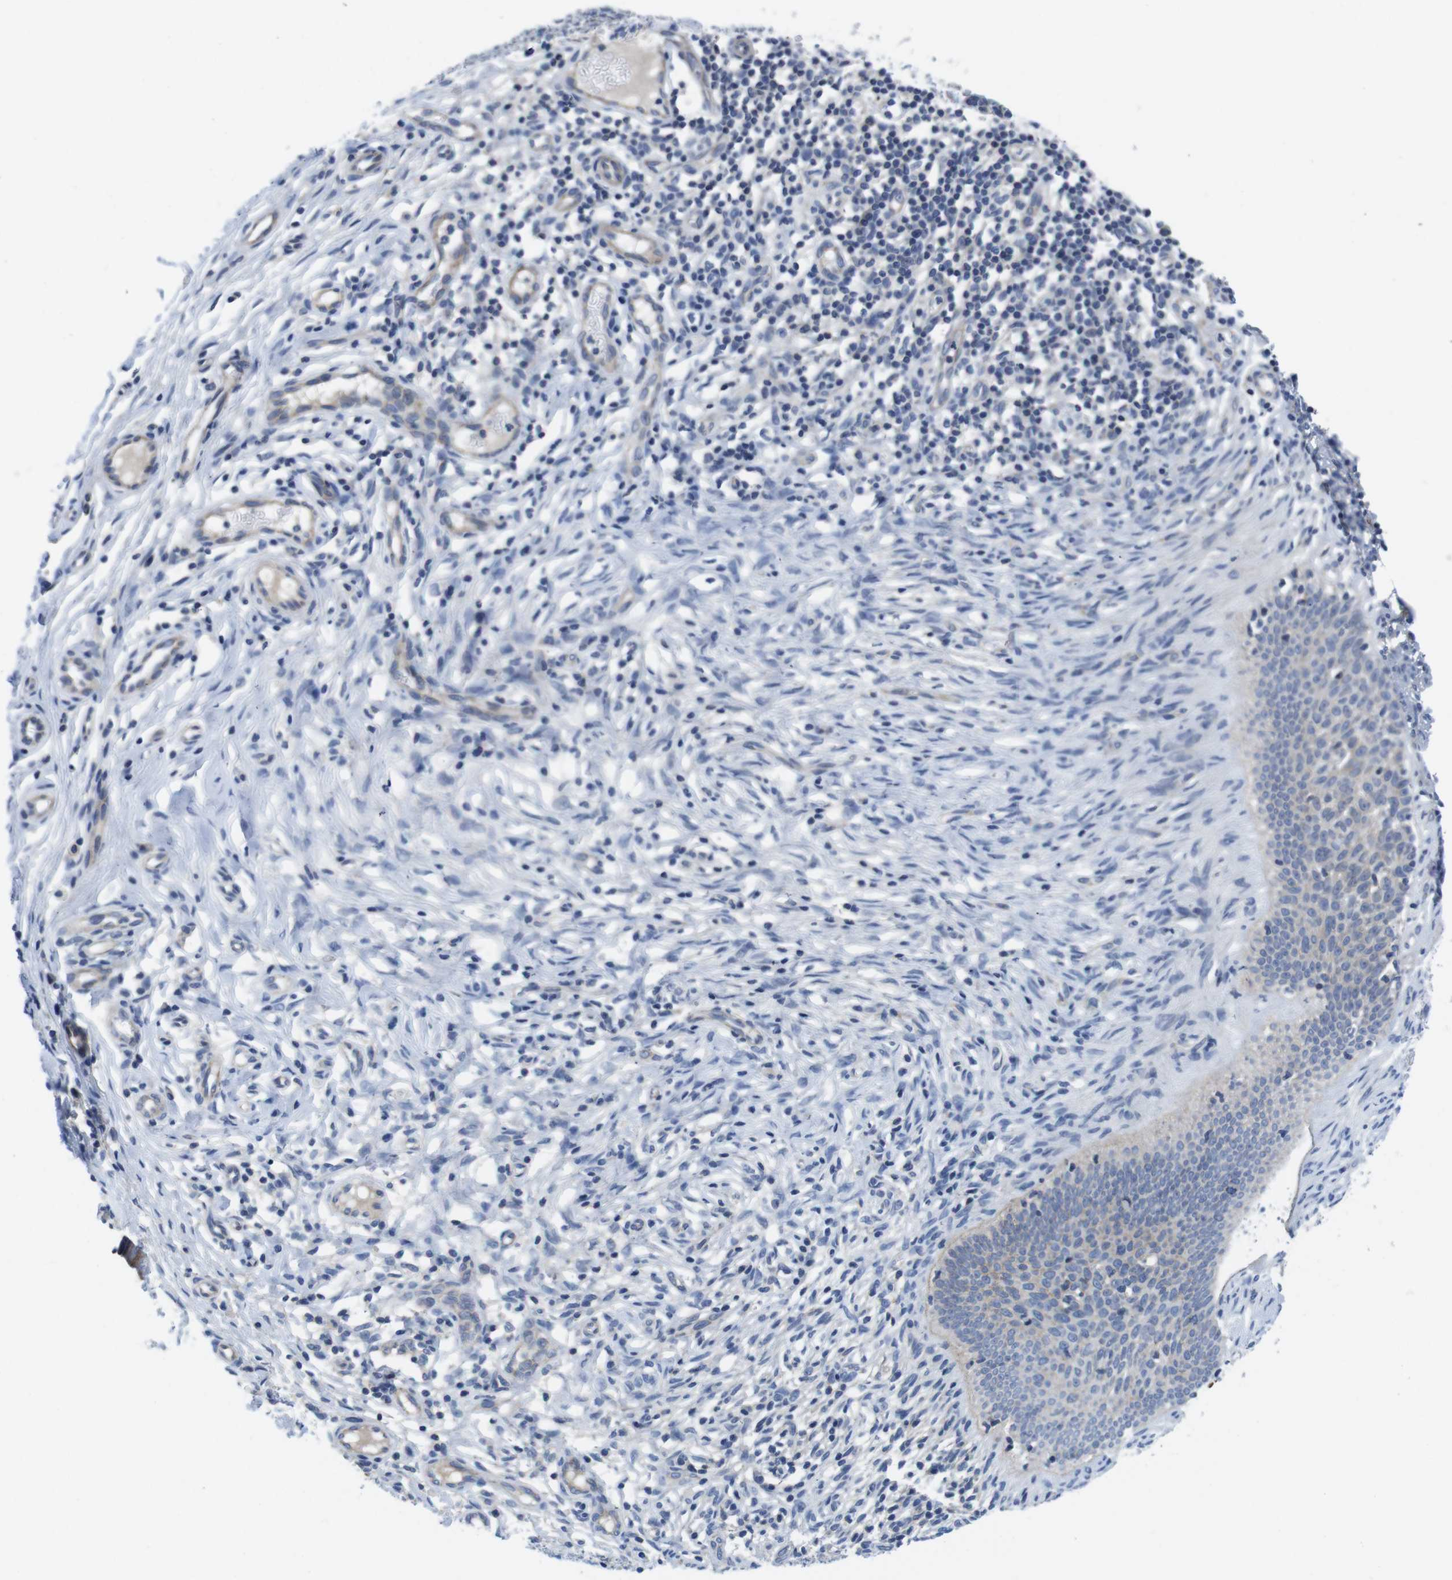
{"staining": {"intensity": "negative", "quantity": "none", "location": "none"}, "tissue": "skin cancer", "cell_type": "Tumor cells", "image_type": "cancer", "snomed": [{"axis": "morphology", "description": "Normal tissue, NOS"}, {"axis": "morphology", "description": "Basal cell carcinoma"}, {"axis": "topography", "description": "Skin"}], "caption": "High magnification brightfield microscopy of skin cancer stained with DAB (brown) and counterstained with hematoxylin (blue): tumor cells show no significant positivity.", "gene": "SCRIB", "patient": {"sex": "male", "age": 87}}